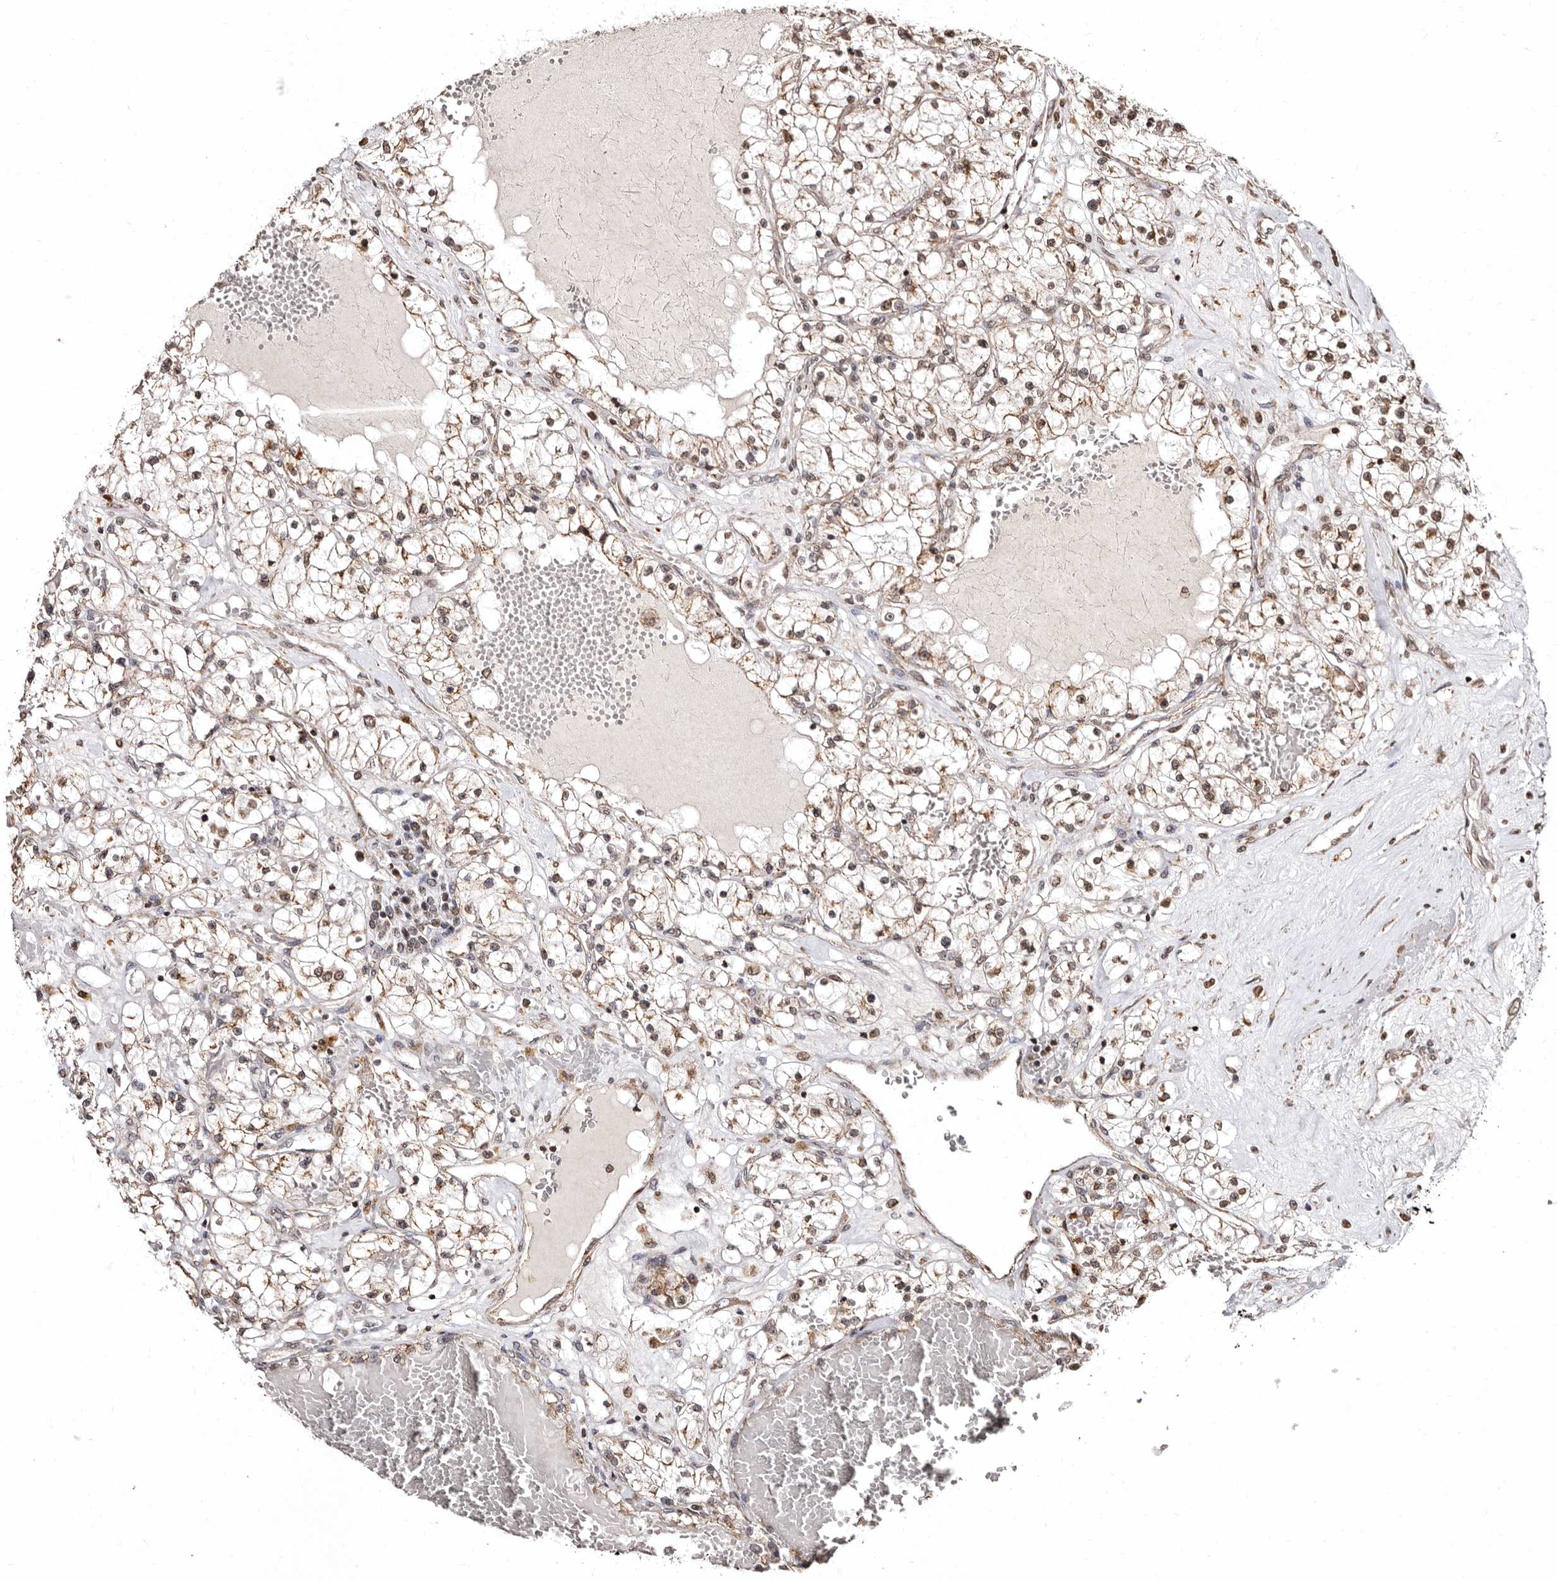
{"staining": {"intensity": "moderate", "quantity": "<25%", "location": "cytoplasmic/membranous"}, "tissue": "renal cancer", "cell_type": "Tumor cells", "image_type": "cancer", "snomed": [{"axis": "morphology", "description": "Normal tissue, NOS"}, {"axis": "morphology", "description": "Adenocarcinoma, NOS"}, {"axis": "topography", "description": "Kidney"}], "caption": "The image demonstrates immunohistochemical staining of renal cancer. There is moderate cytoplasmic/membranous staining is seen in approximately <25% of tumor cells.", "gene": "CCDC190", "patient": {"sex": "male", "age": 68}}